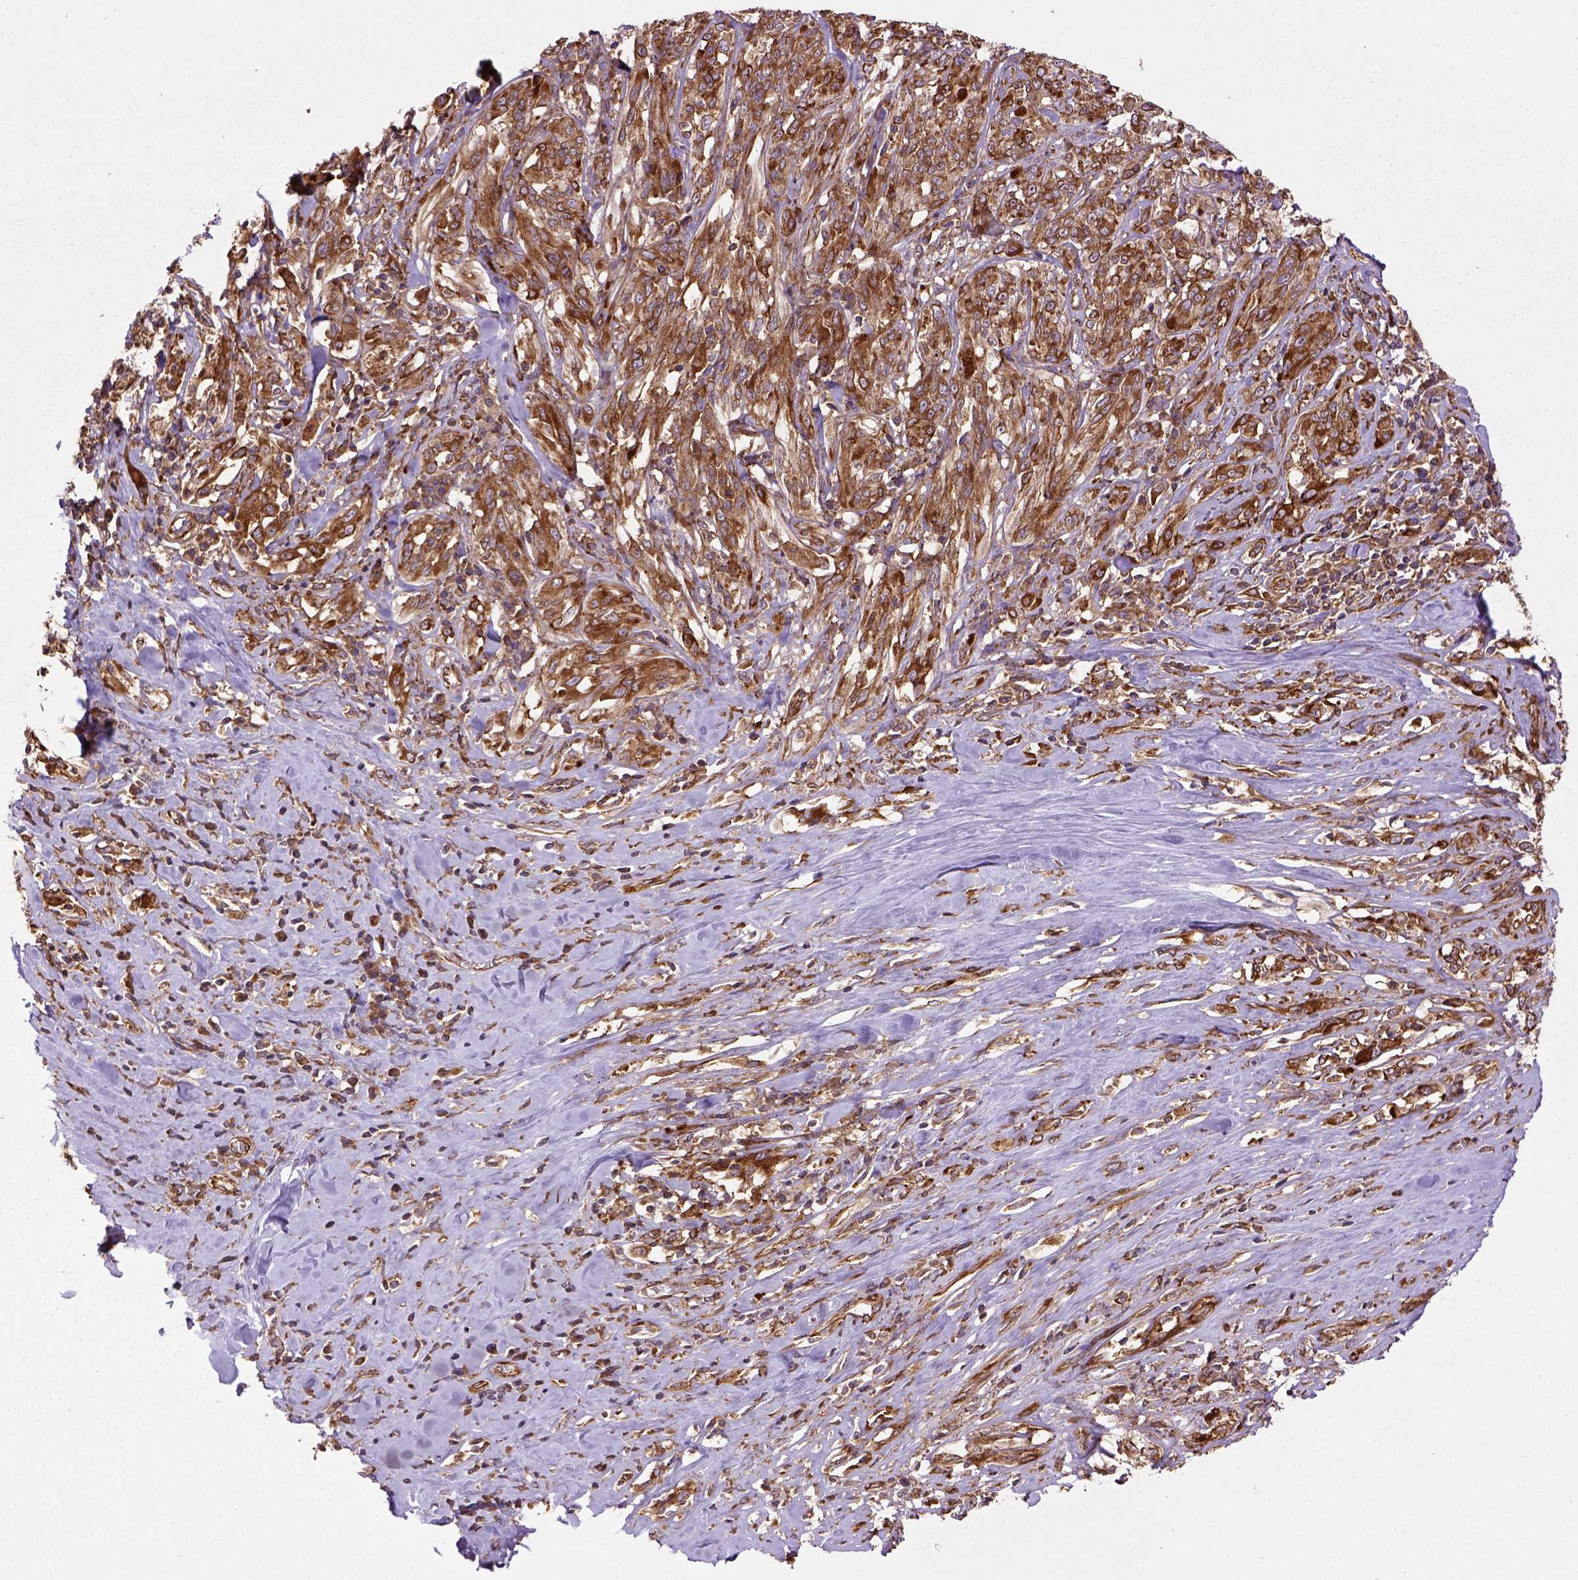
{"staining": {"intensity": "strong", "quantity": ">75%", "location": "cytoplasmic/membranous"}, "tissue": "melanoma", "cell_type": "Tumor cells", "image_type": "cancer", "snomed": [{"axis": "morphology", "description": "Malignant melanoma, NOS"}, {"axis": "topography", "description": "Skin"}], "caption": "Protein expression analysis of human malignant melanoma reveals strong cytoplasmic/membranous staining in about >75% of tumor cells.", "gene": "CAPRIN1", "patient": {"sex": "female", "age": 91}}